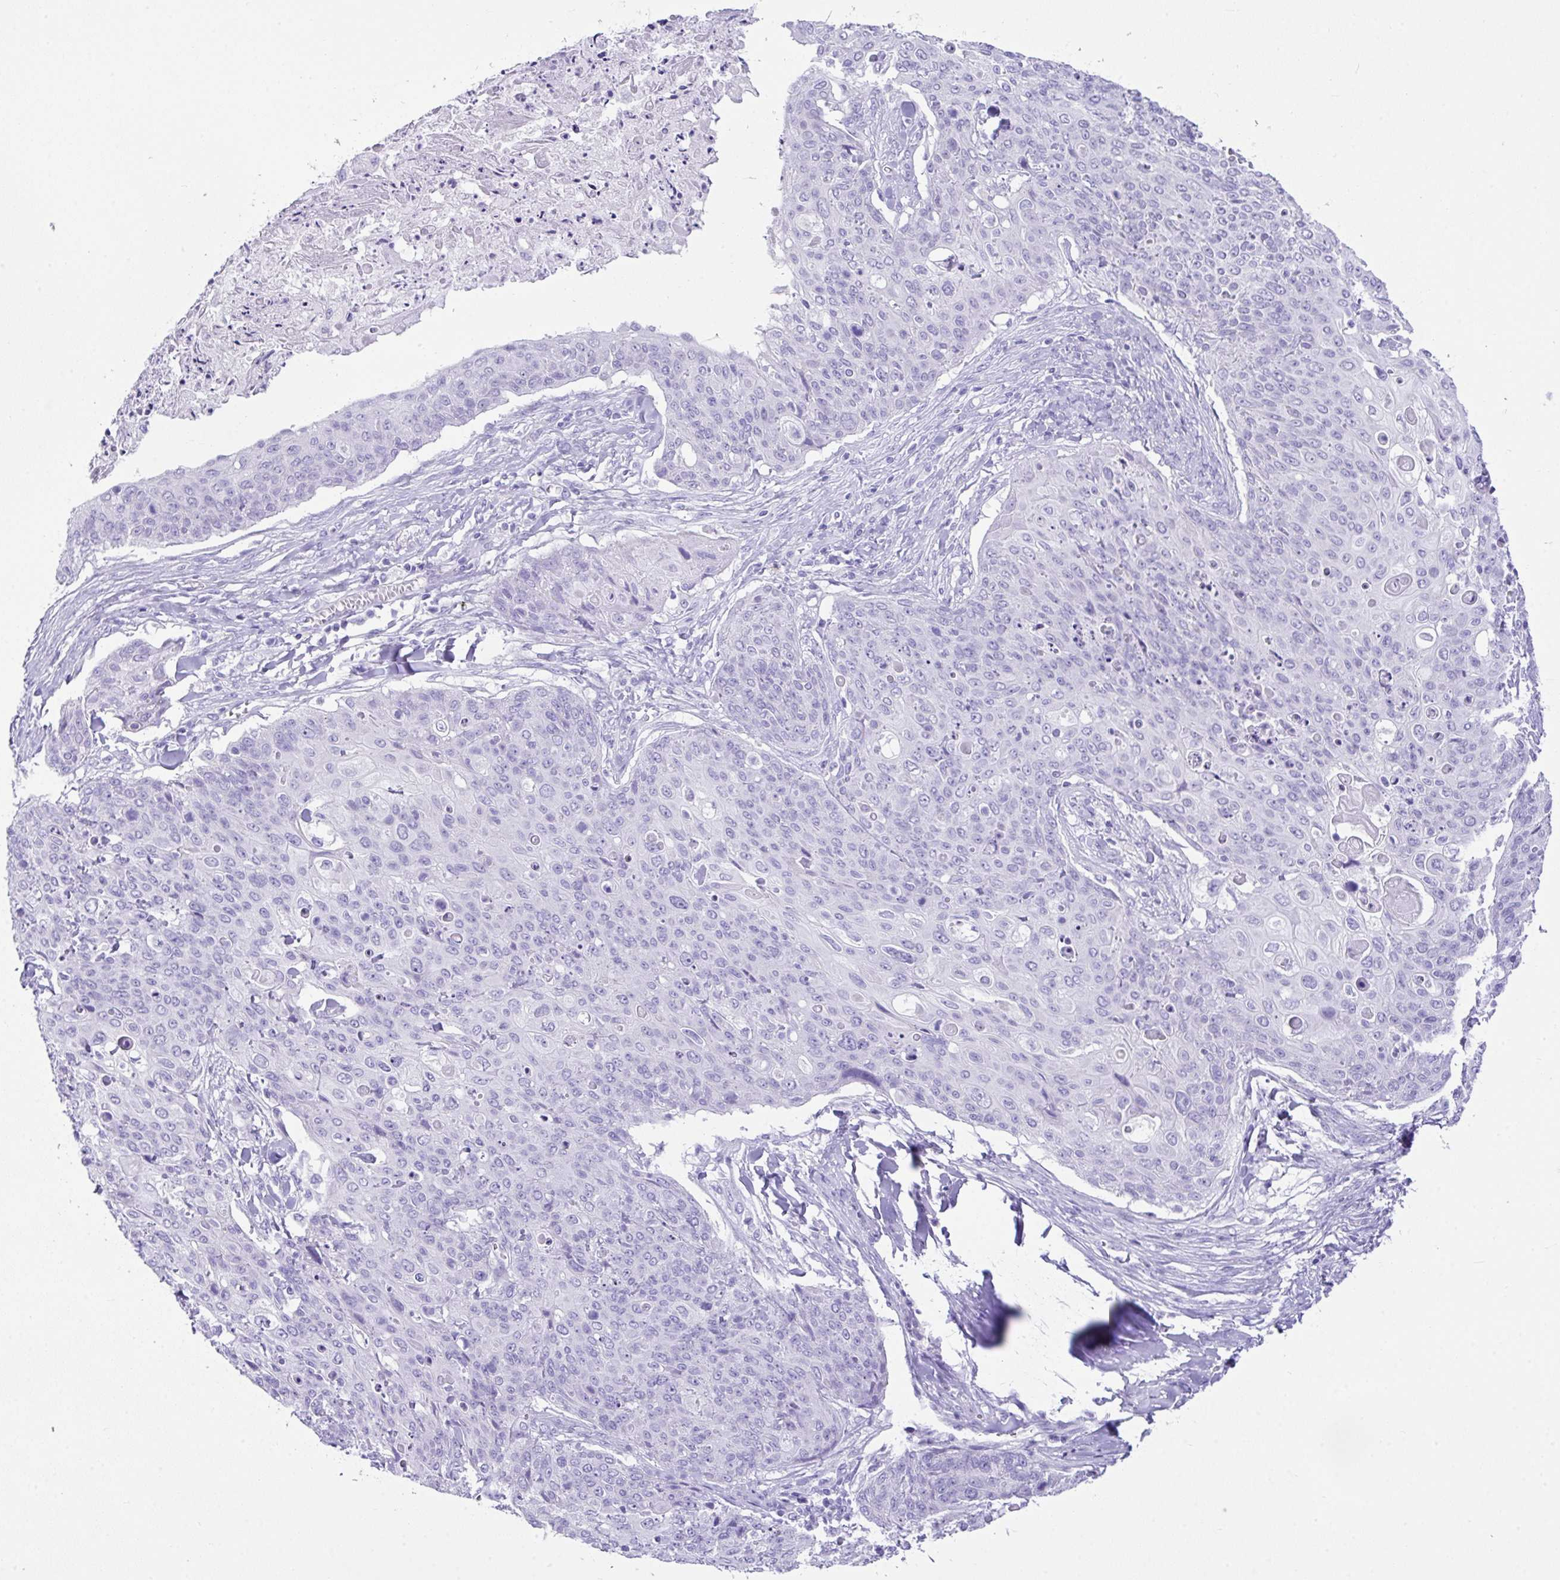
{"staining": {"intensity": "negative", "quantity": "none", "location": "none"}, "tissue": "skin cancer", "cell_type": "Tumor cells", "image_type": "cancer", "snomed": [{"axis": "morphology", "description": "Squamous cell carcinoma, NOS"}, {"axis": "topography", "description": "Skin"}, {"axis": "topography", "description": "Vulva"}], "caption": "This is an IHC image of skin cancer (squamous cell carcinoma). There is no staining in tumor cells.", "gene": "LGALS4", "patient": {"sex": "female", "age": 85}}